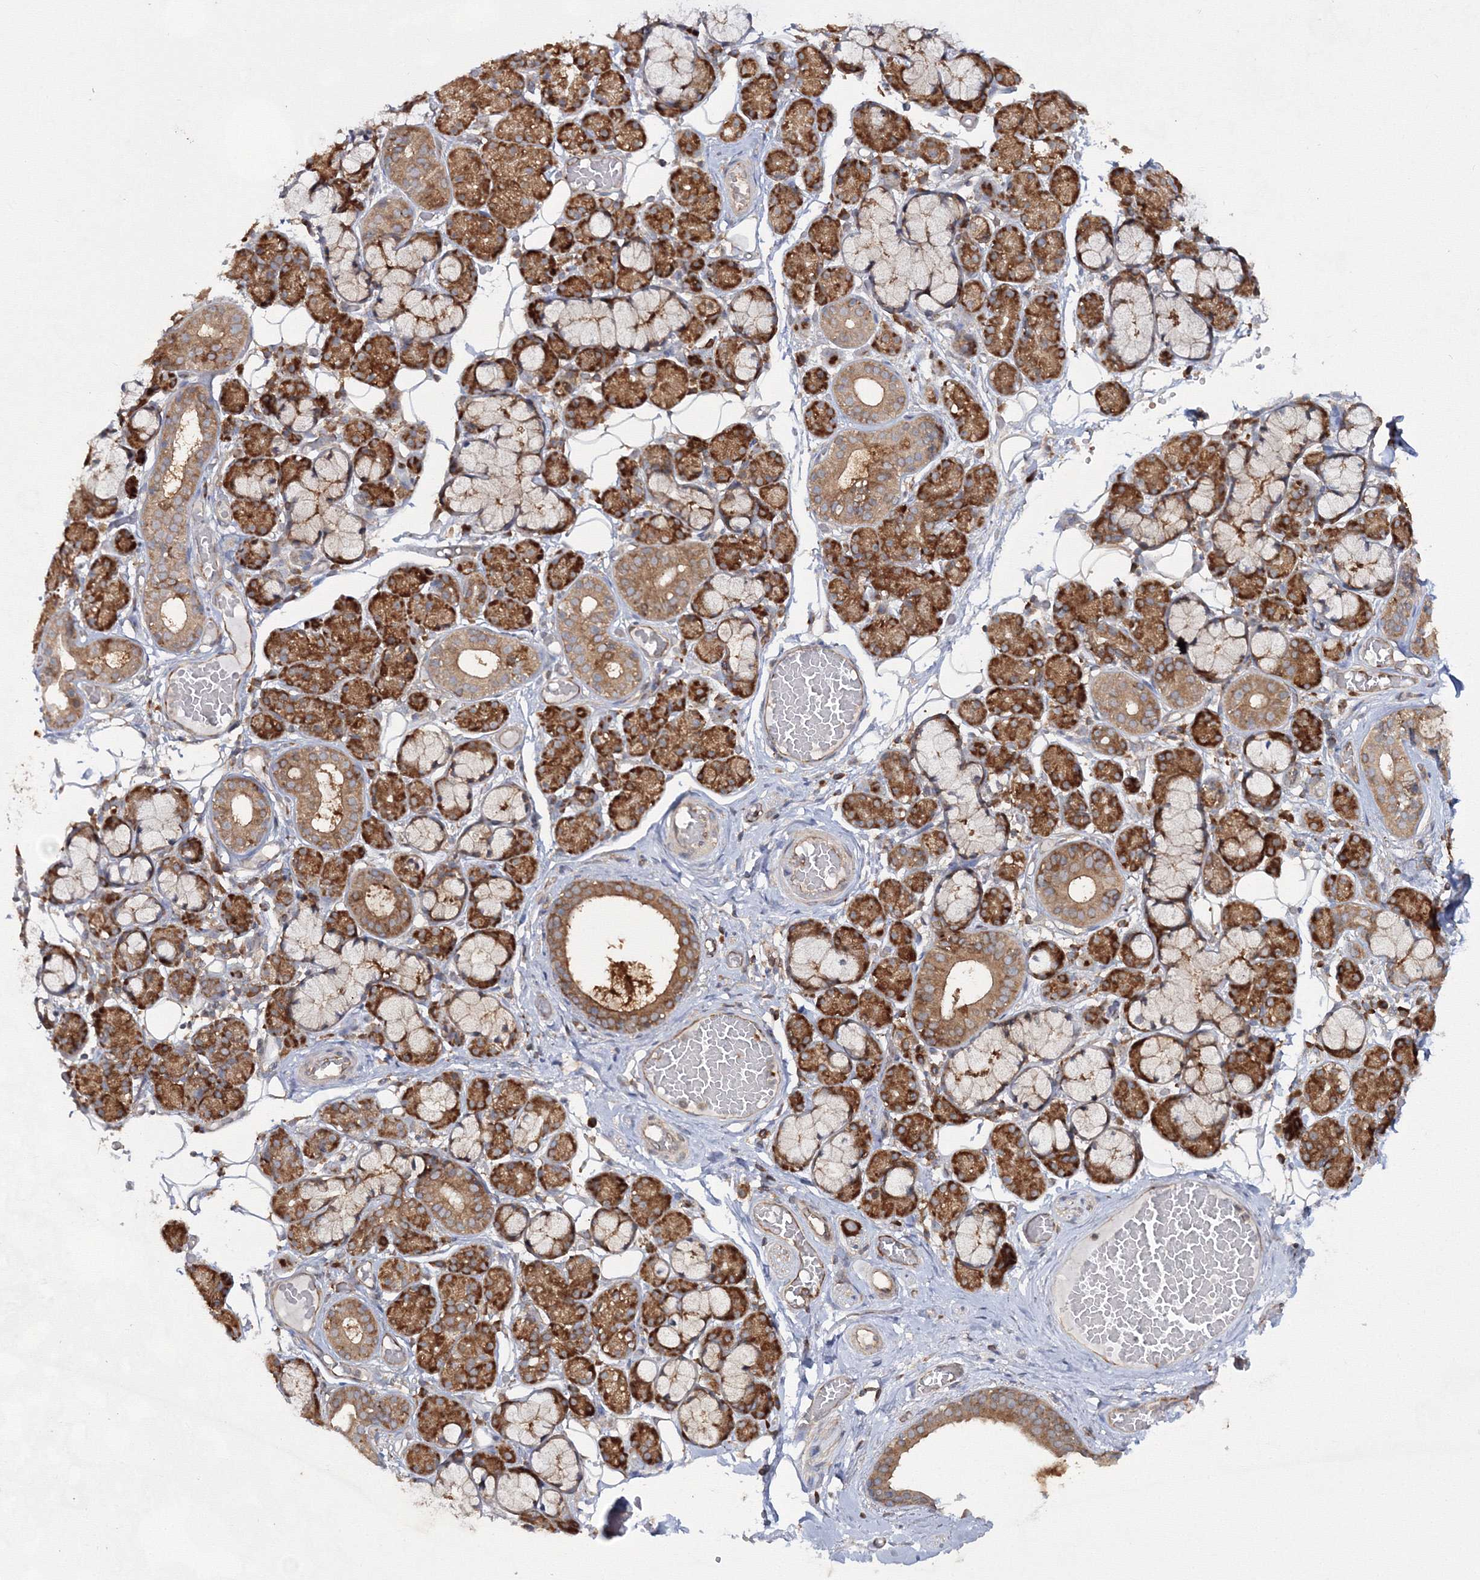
{"staining": {"intensity": "strong", "quantity": ">75%", "location": "cytoplasmic/membranous"}, "tissue": "salivary gland", "cell_type": "Glandular cells", "image_type": "normal", "snomed": [{"axis": "morphology", "description": "Normal tissue, NOS"}, {"axis": "topography", "description": "Salivary gland"}], "caption": "Immunohistochemical staining of normal salivary gland reveals high levels of strong cytoplasmic/membranous staining in about >75% of glandular cells. The staining was performed using DAB, with brown indicating positive protein expression. Nuclei are stained blue with hematoxylin.", "gene": "HARS1", "patient": {"sex": "male", "age": 63}}